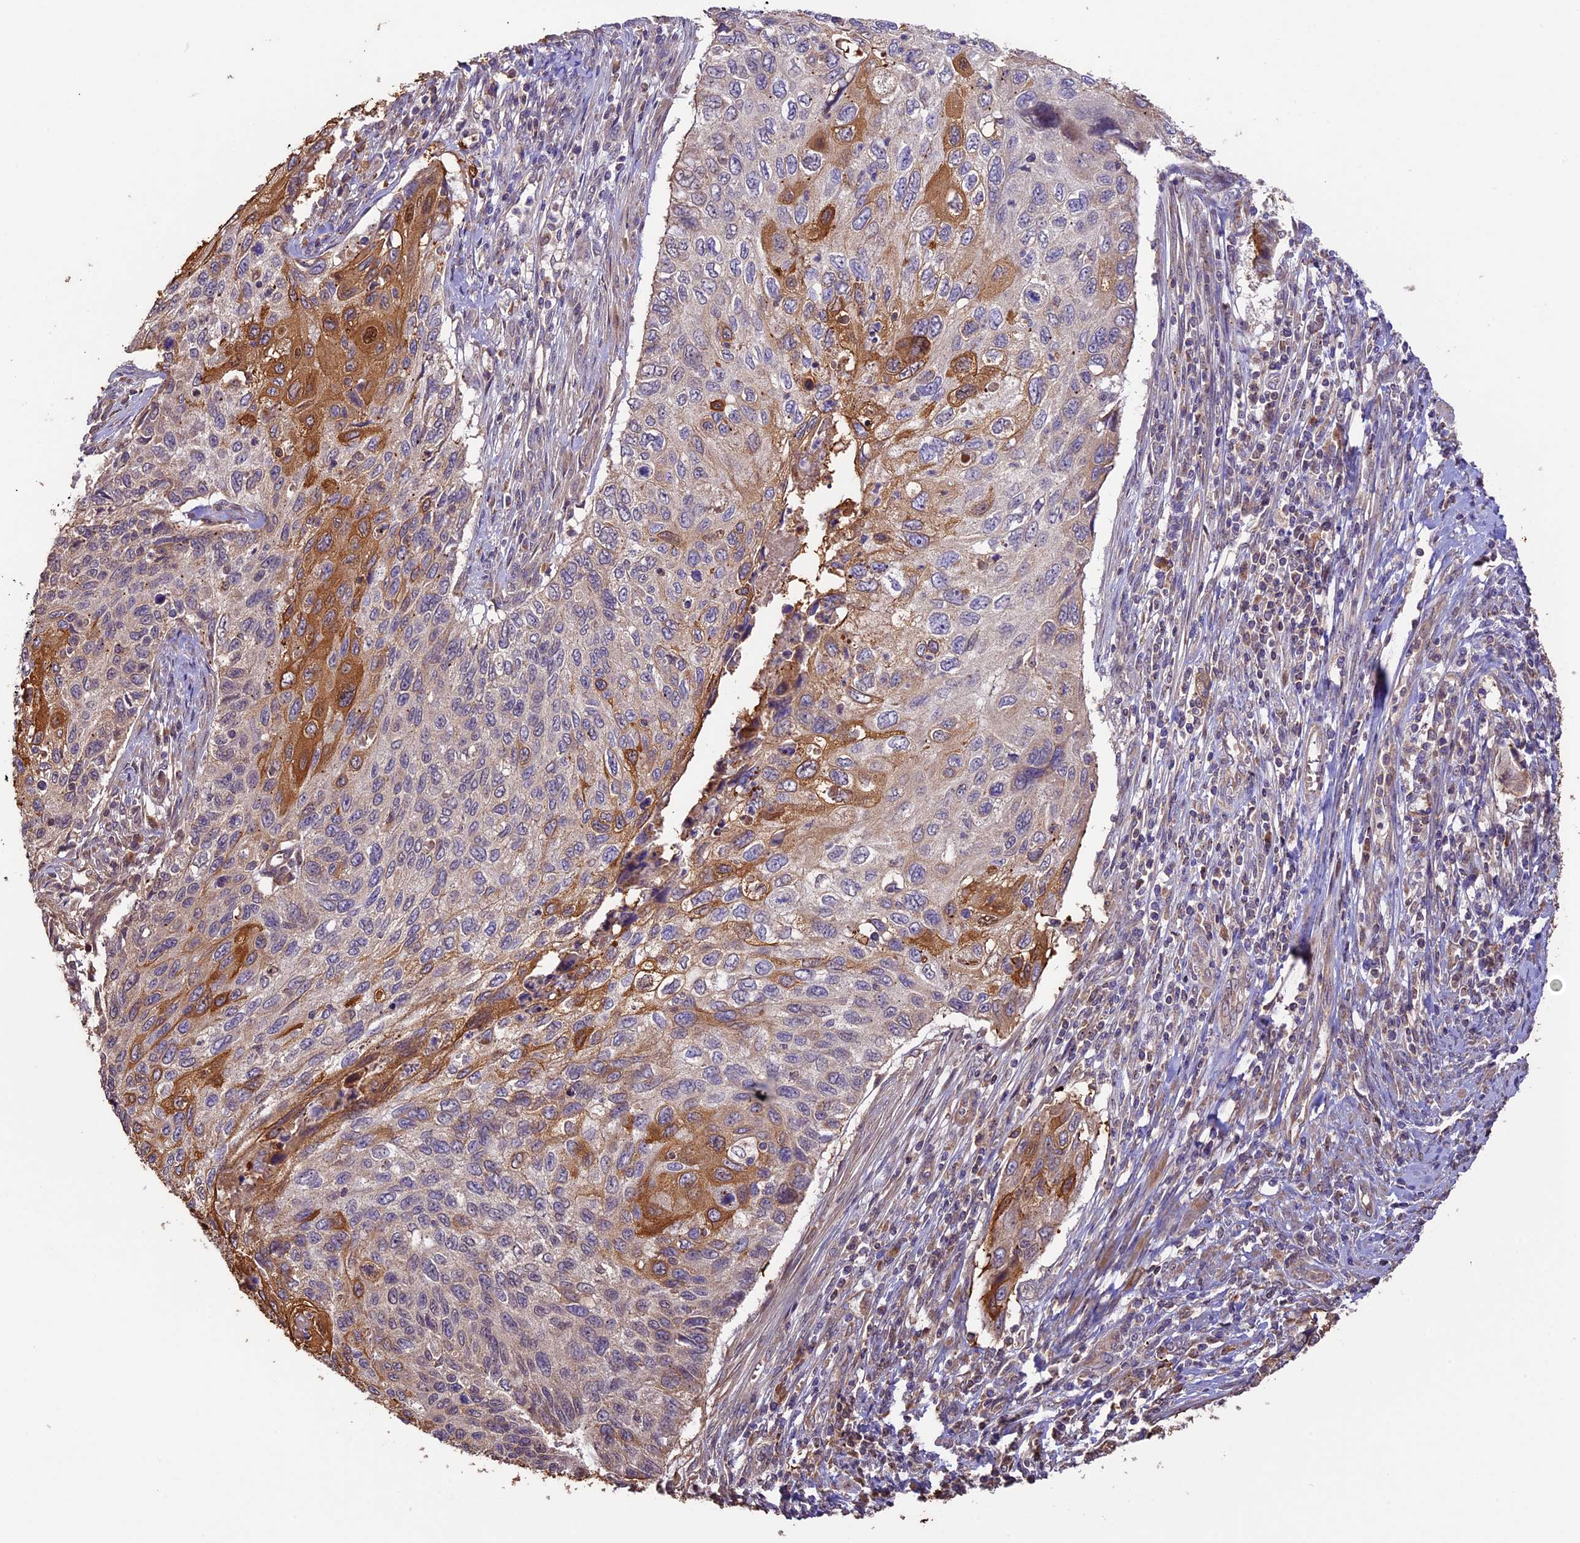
{"staining": {"intensity": "strong", "quantity": "<25%", "location": "cytoplasmic/membranous,nuclear"}, "tissue": "cervical cancer", "cell_type": "Tumor cells", "image_type": "cancer", "snomed": [{"axis": "morphology", "description": "Squamous cell carcinoma, NOS"}, {"axis": "topography", "description": "Cervix"}], "caption": "Protein analysis of cervical cancer tissue shows strong cytoplasmic/membranous and nuclear positivity in approximately <25% of tumor cells.", "gene": "BCAS4", "patient": {"sex": "female", "age": 70}}